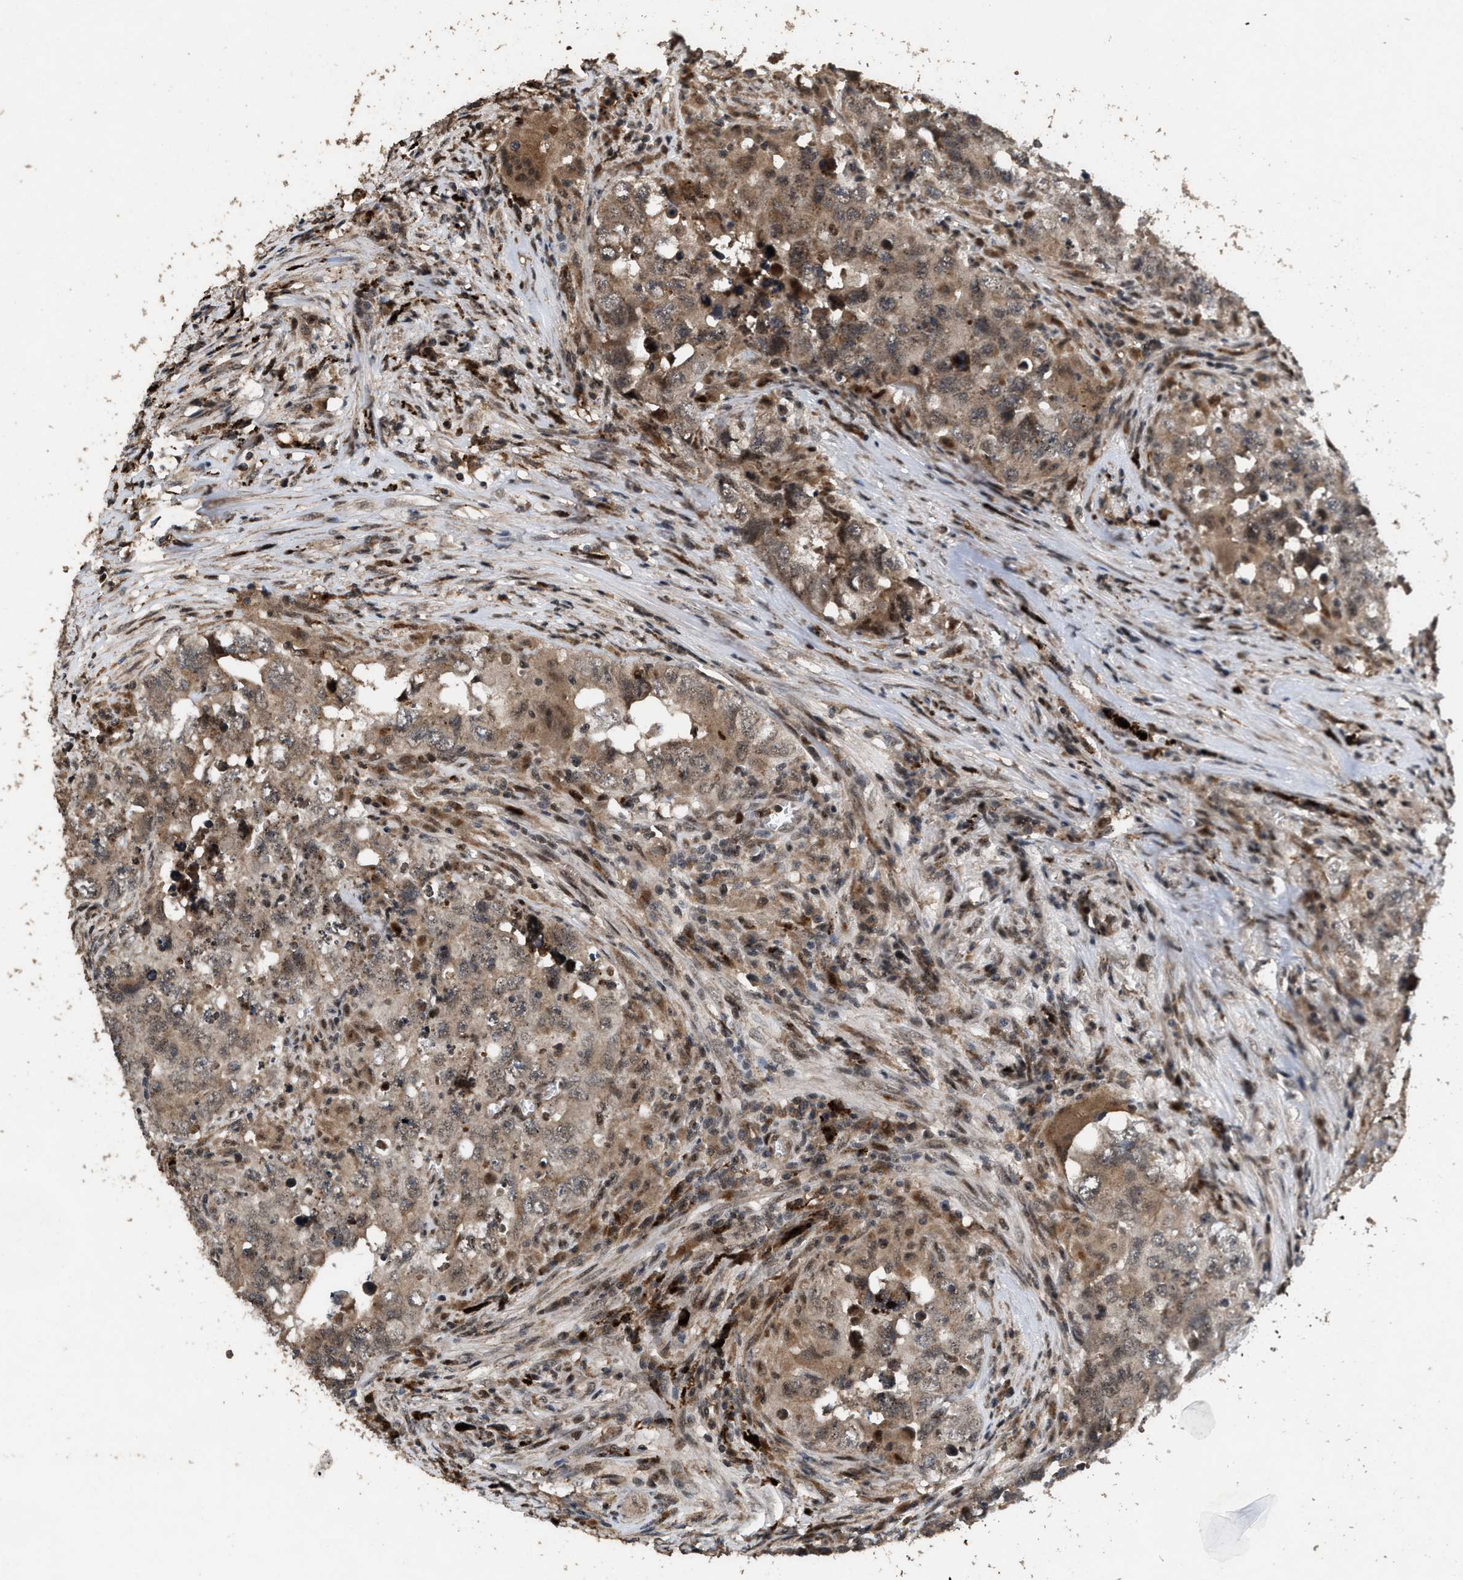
{"staining": {"intensity": "weak", "quantity": ">75%", "location": "cytoplasmic/membranous"}, "tissue": "testis cancer", "cell_type": "Tumor cells", "image_type": "cancer", "snomed": [{"axis": "morphology", "description": "Seminoma, NOS"}, {"axis": "morphology", "description": "Carcinoma, Embryonal, NOS"}, {"axis": "topography", "description": "Testis"}], "caption": "Immunohistochemistry image of neoplastic tissue: human seminoma (testis) stained using immunohistochemistry demonstrates low levels of weak protein expression localized specifically in the cytoplasmic/membranous of tumor cells, appearing as a cytoplasmic/membranous brown color.", "gene": "HAUS6", "patient": {"sex": "male", "age": 43}}